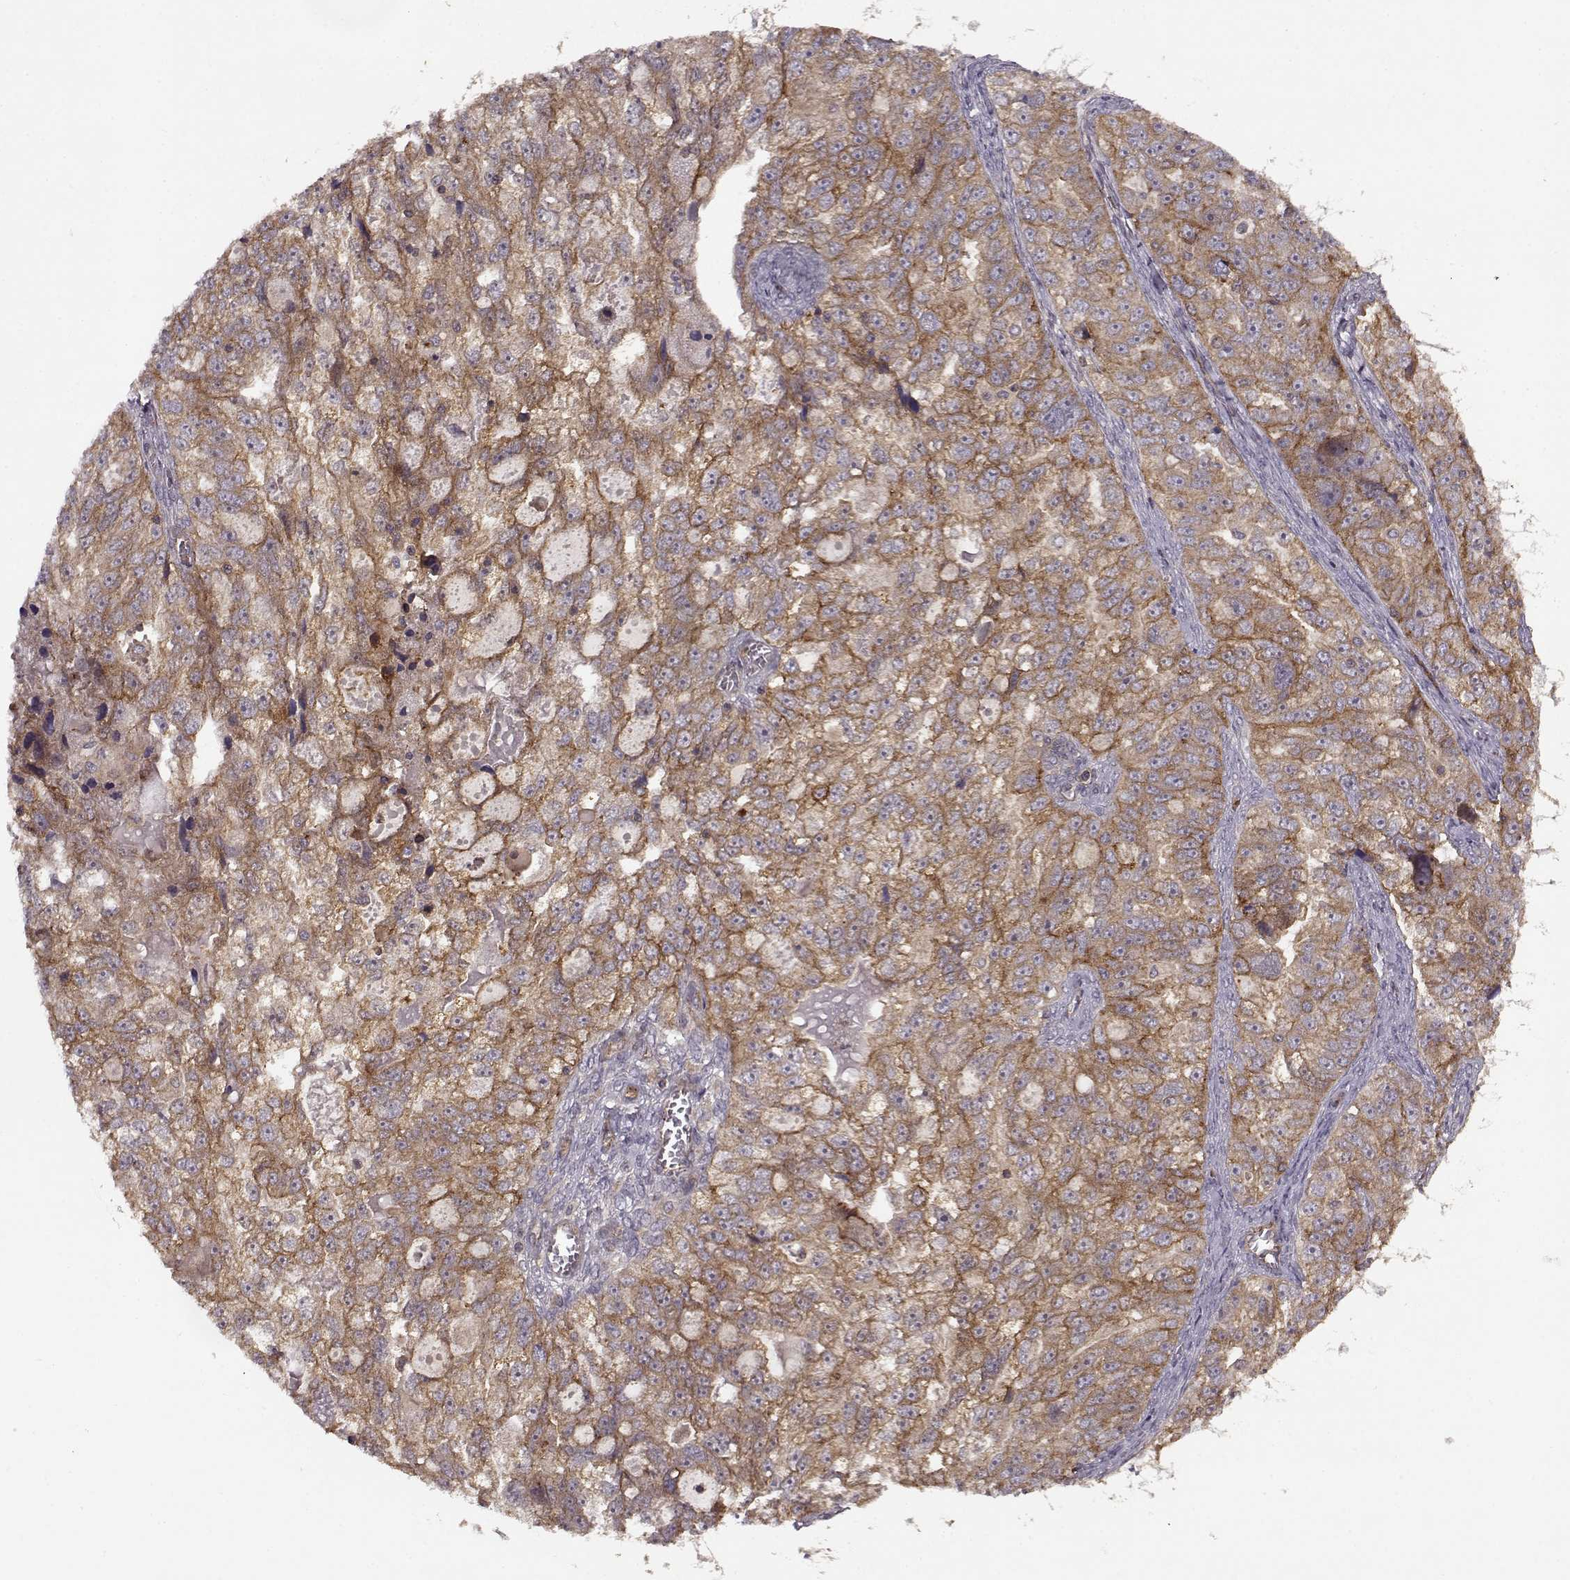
{"staining": {"intensity": "moderate", "quantity": ">75%", "location": "cytoplasmic/membranous"}, "tissue": "ovarian cancer", "cell_type": "Tumor cells", "image_type": "cancer", "snomed": [{"axis": "morphology", "description": "Cystadenocarcinoma, serous, NOS"}, {"axis": "topography", "description": "Ovary"}], "caption": "Human serous cystadenocarcinoma (ovarian) stained with a protein marker shows moderate staining in tumor cells.", "gene": "IFRD2", "patient": {"sex": "female", "age": 51}}